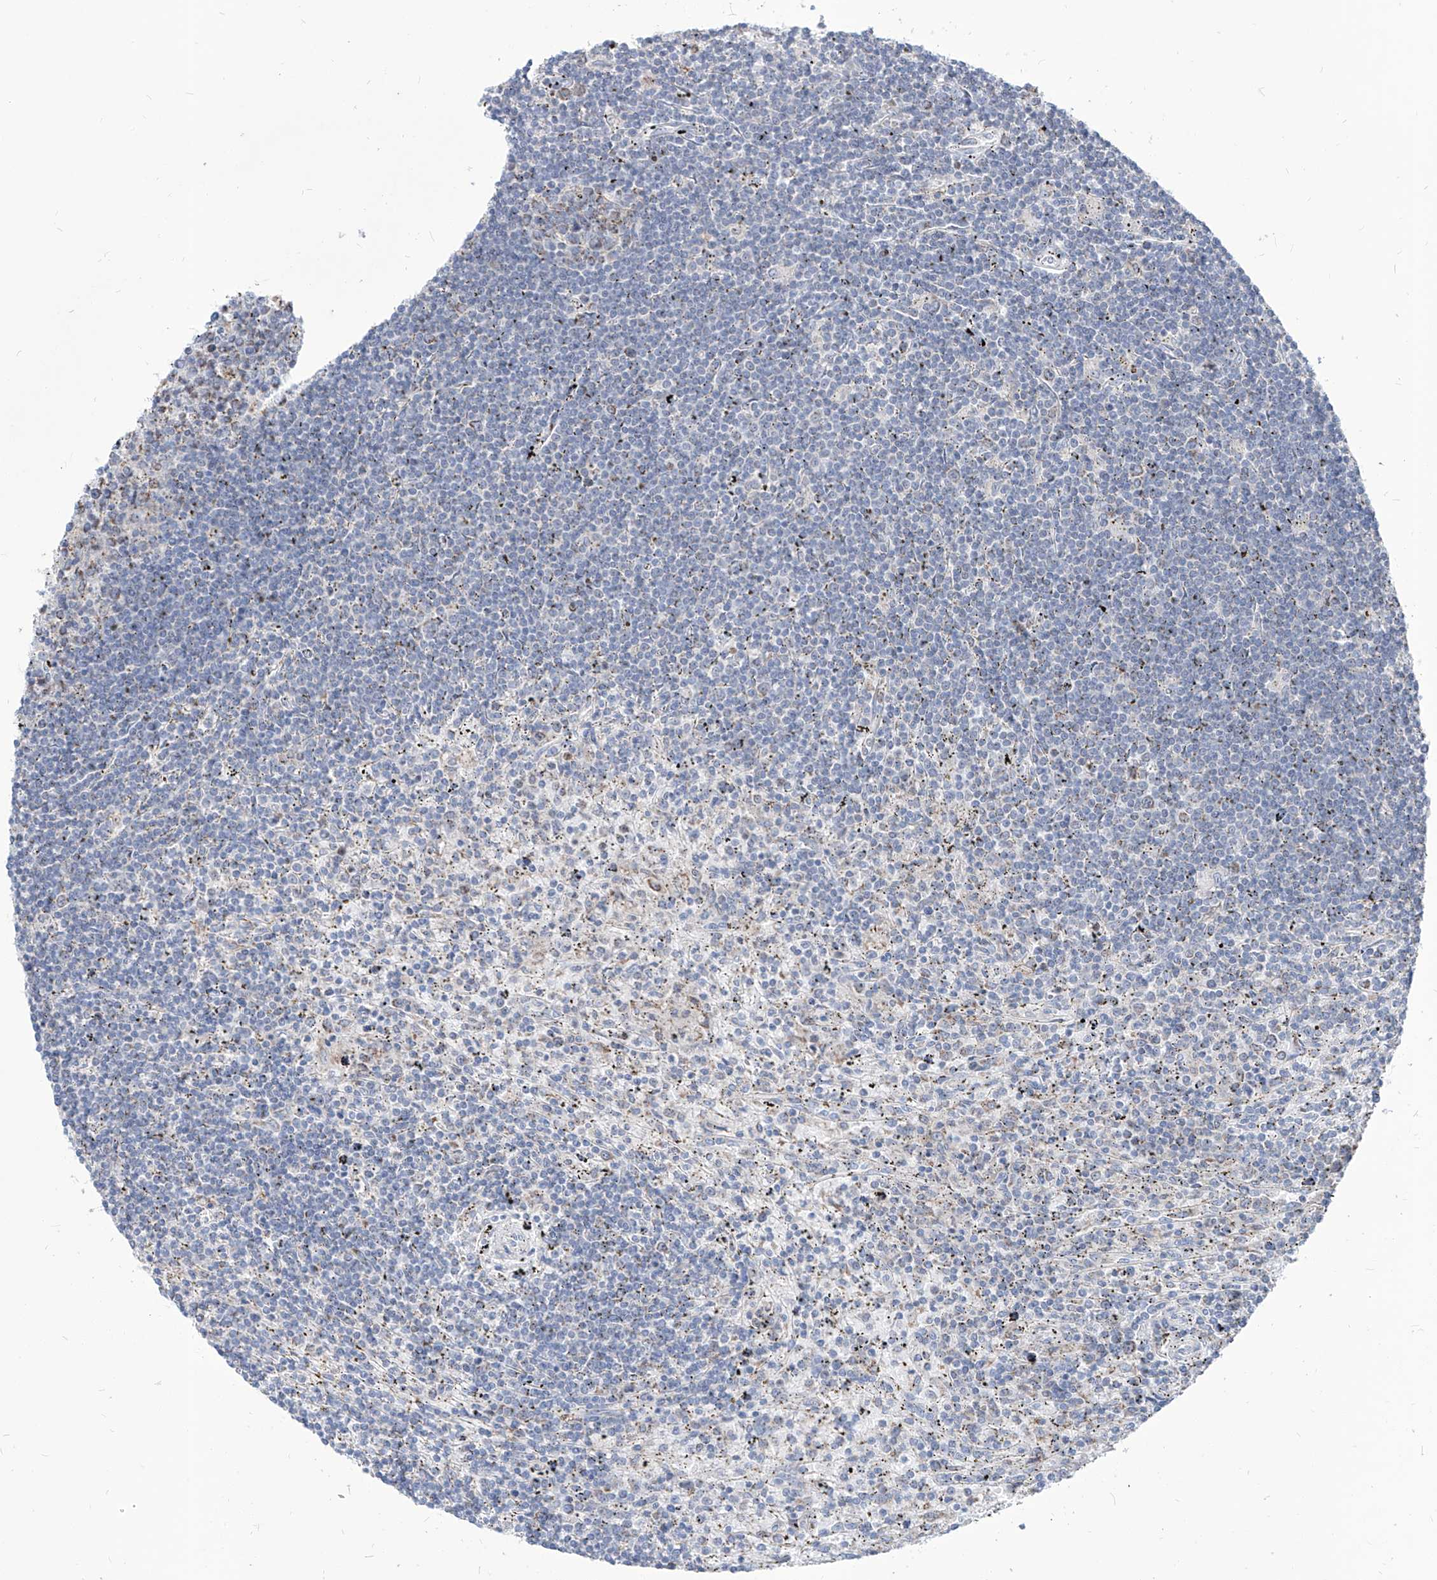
{"staining": {"intensity": "negative", "quantity": "none", "location": "none"}, "tissue": "lymphoma", "cell_type": "Tumor cells", "image_type": "cancer", "snomed": [{"axis": "morphology", "description": "Malignant lymphoma, non-Hodgkin's type, Low grade"}, {"axis": "topography", "description": "Spleen"}], "caption": "Immunohistochemistry of human low-grade malignant lymphoma, non-Hodgkin's type exhibits no staining in tumor cells.", "gene": "AGPS", "patient": {"sex": "male", "age": 76}}